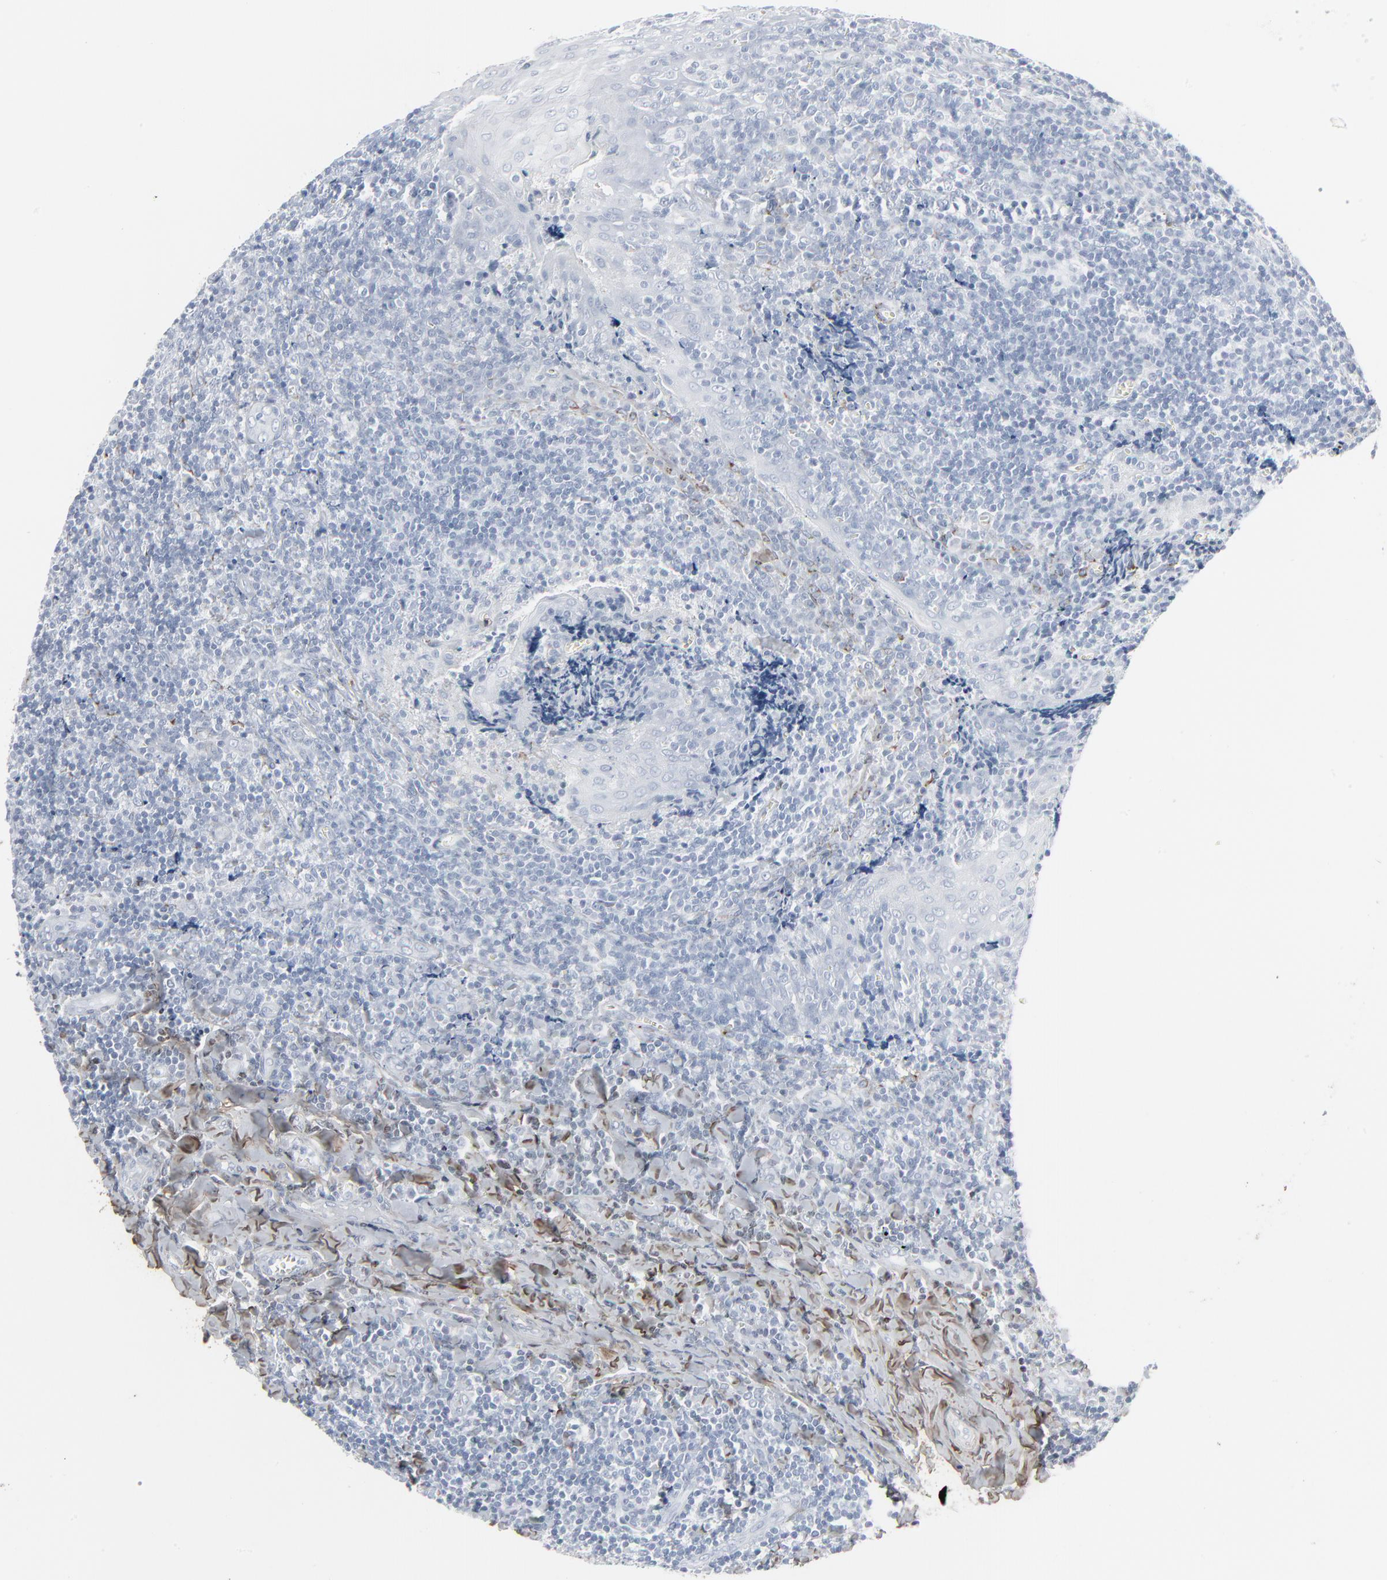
{"staining": {"intensity": "negative", "quantity": "none", "location": "none"}, "tissue": "tonsil", "cell_type": "Germinal center cells", "image_type": "normal", "snomed": [{"axis": "morphology", "description": "Normal tissue, NOS"}, {"axis": "topography", "description": "Tonsil"}], "caption": "High power microscopy photomicrograph of an IHC image of unremarkable tonsil, revealing no significant staining in germinal center cells. (DAB IHC, high magnification).", "gene": "BGN", "patient": {"sex": "male", "age": 20}}